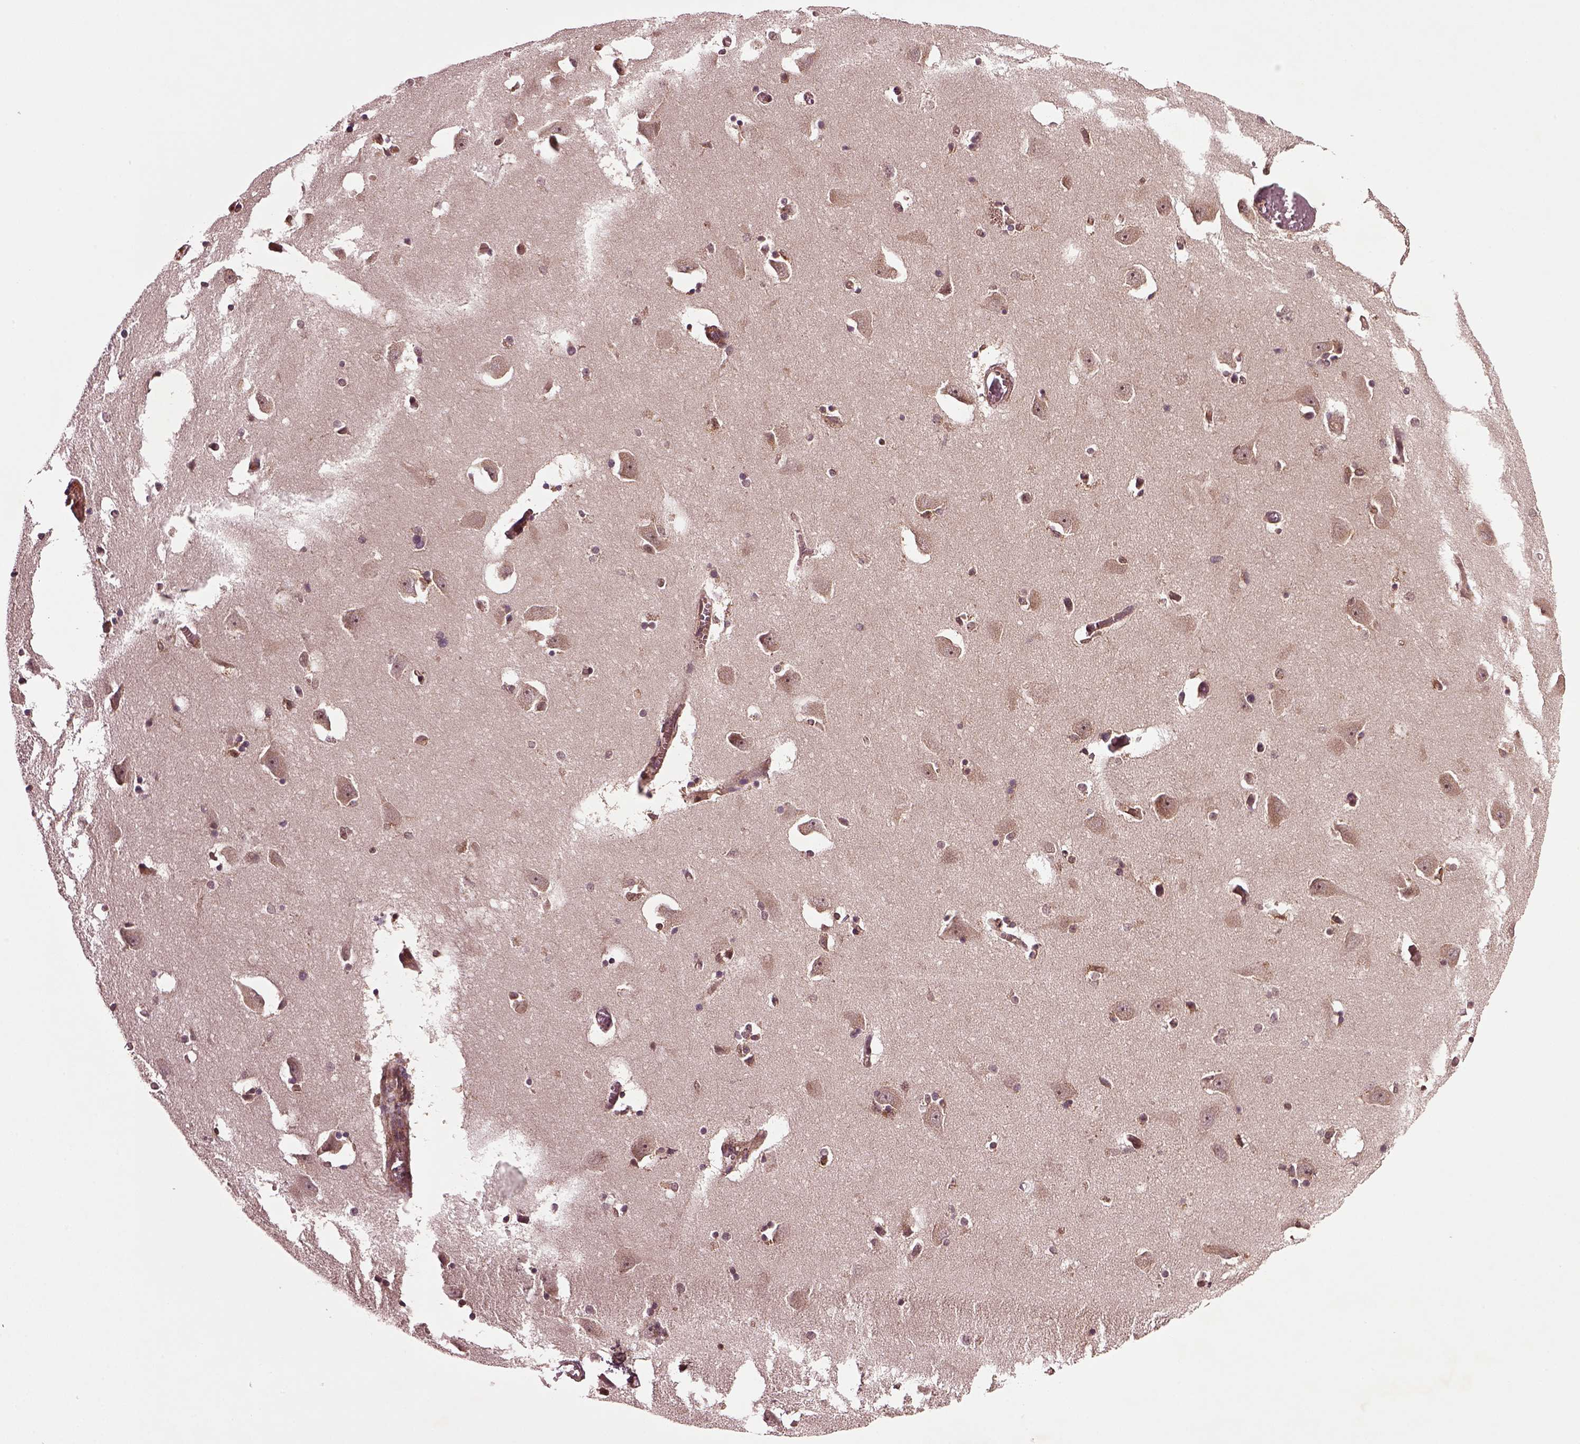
{"staining": {"intensity": "moderate", "quantity": "25%-75%", "location": "cytoplasmic/membranous"}, "tissue": "caudate", "cell_type": "Glial cells", "image_type": "normal", "snomed": [{"axis": "morphology", "description": "Normal tissue, NOS"}, {"axis": "topography", "description": "Lateral ventricle wall"}, {"axis": "topography", "description": "Hippocampus"}], "caption": "Immunohistochemical staining of normal human caudate demonstrates moderate cytoplasmic/membranous protein expression in approximately 25%-75% of glial cells. The protein is shown in brown color, while the nuclei are stained blue.", "gene": "WASHC2A", "patient": {"sex": "female", "age": 63}}